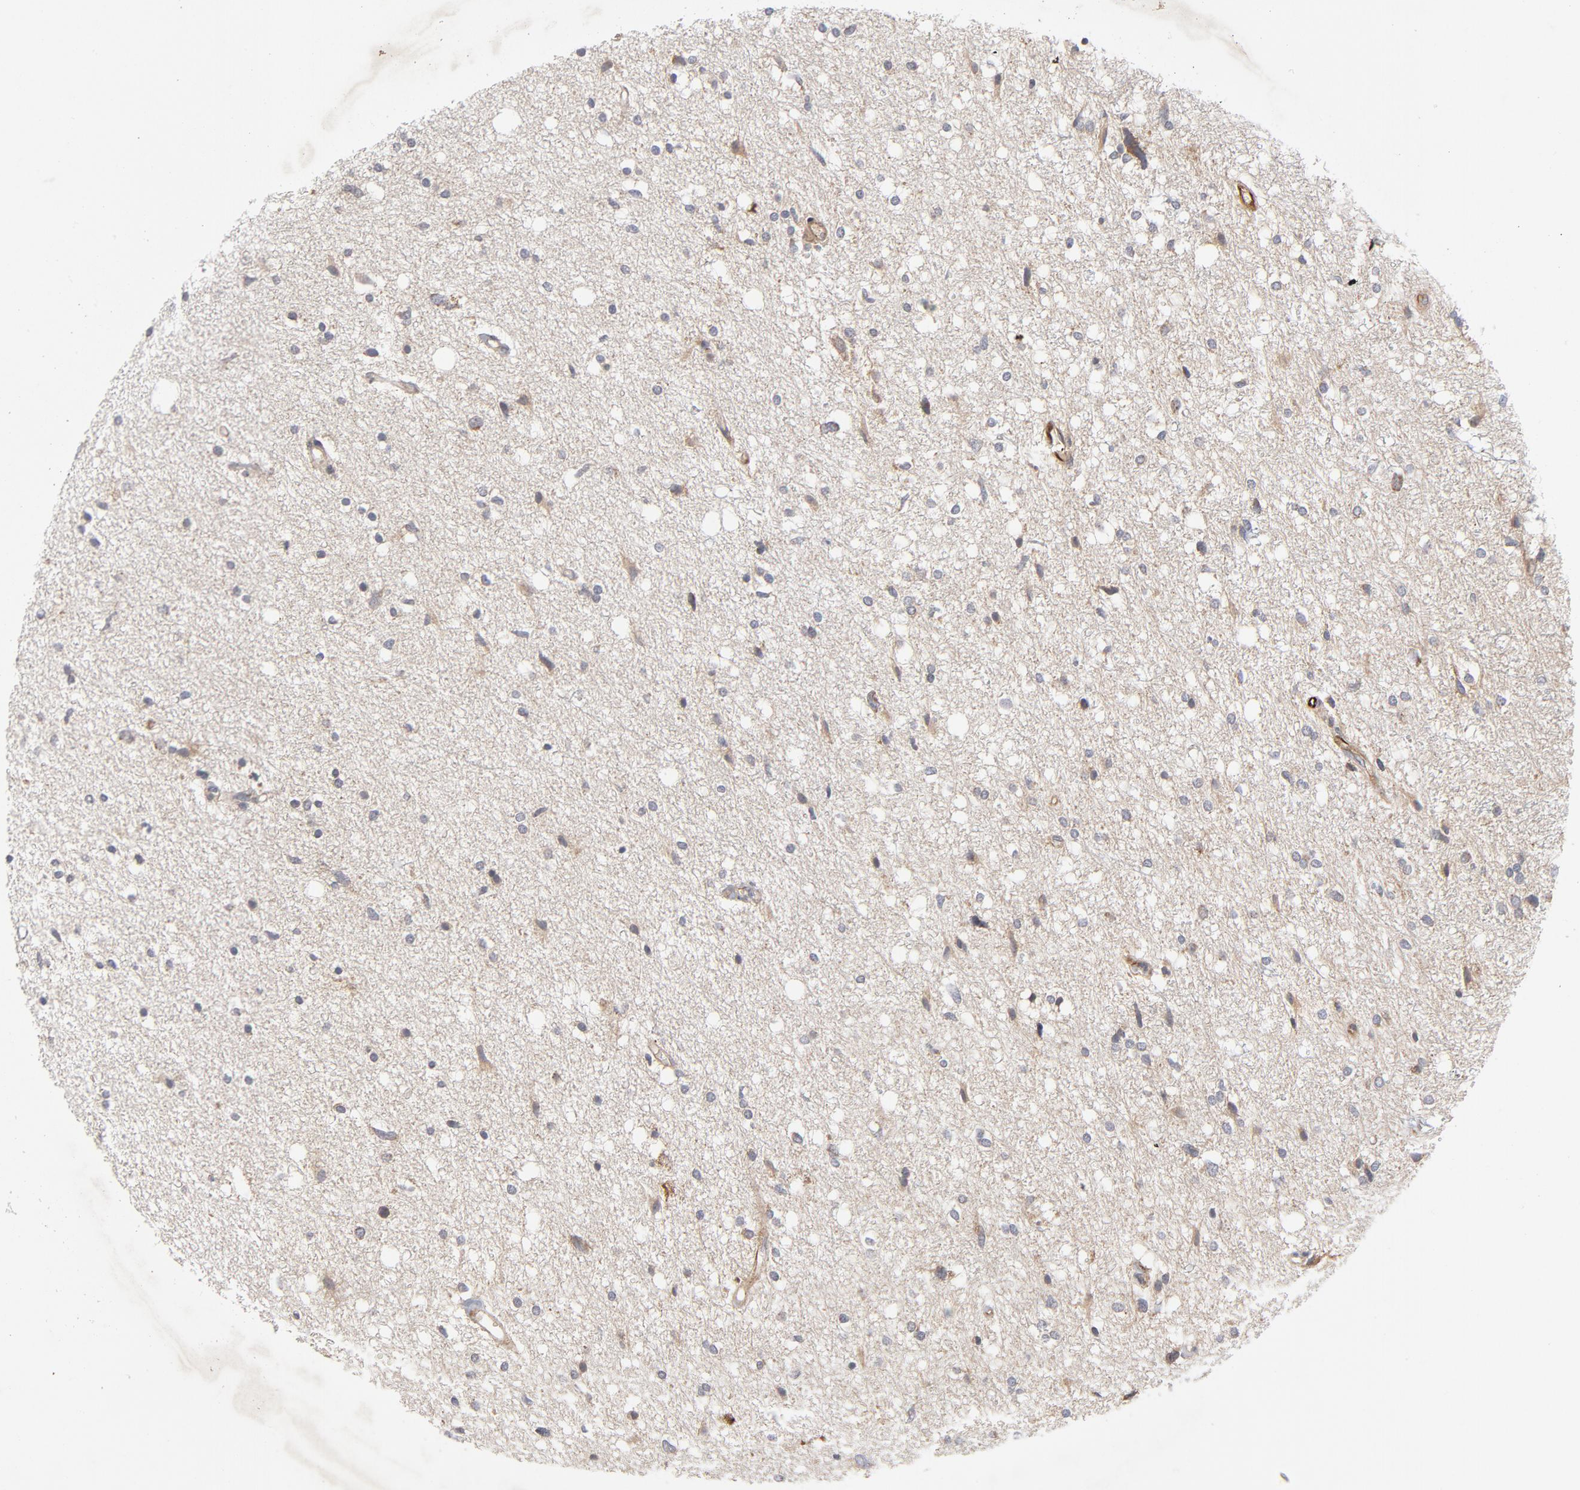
{"staining": {"intensity": "weak", "quantity": "25%-75%", "location": "cytoplasmic/membranous"}, "tissue": "glioma", "cell_type": "Tumor cells", "image_type": "cancer", "snomed": [{"axis": "morphology", "description": "Glioma, malignant, High grade"}, {"axis": "topography", "description": "Brain"}], "caption": "This is an image of immunohistochemistry (IHC) staining of glioma, which shows weak positivity in the cytoplasmic/membranous of tumor cells.", "gene": "DNAAF2", "patient": {"sex": "female", "age": 59}}